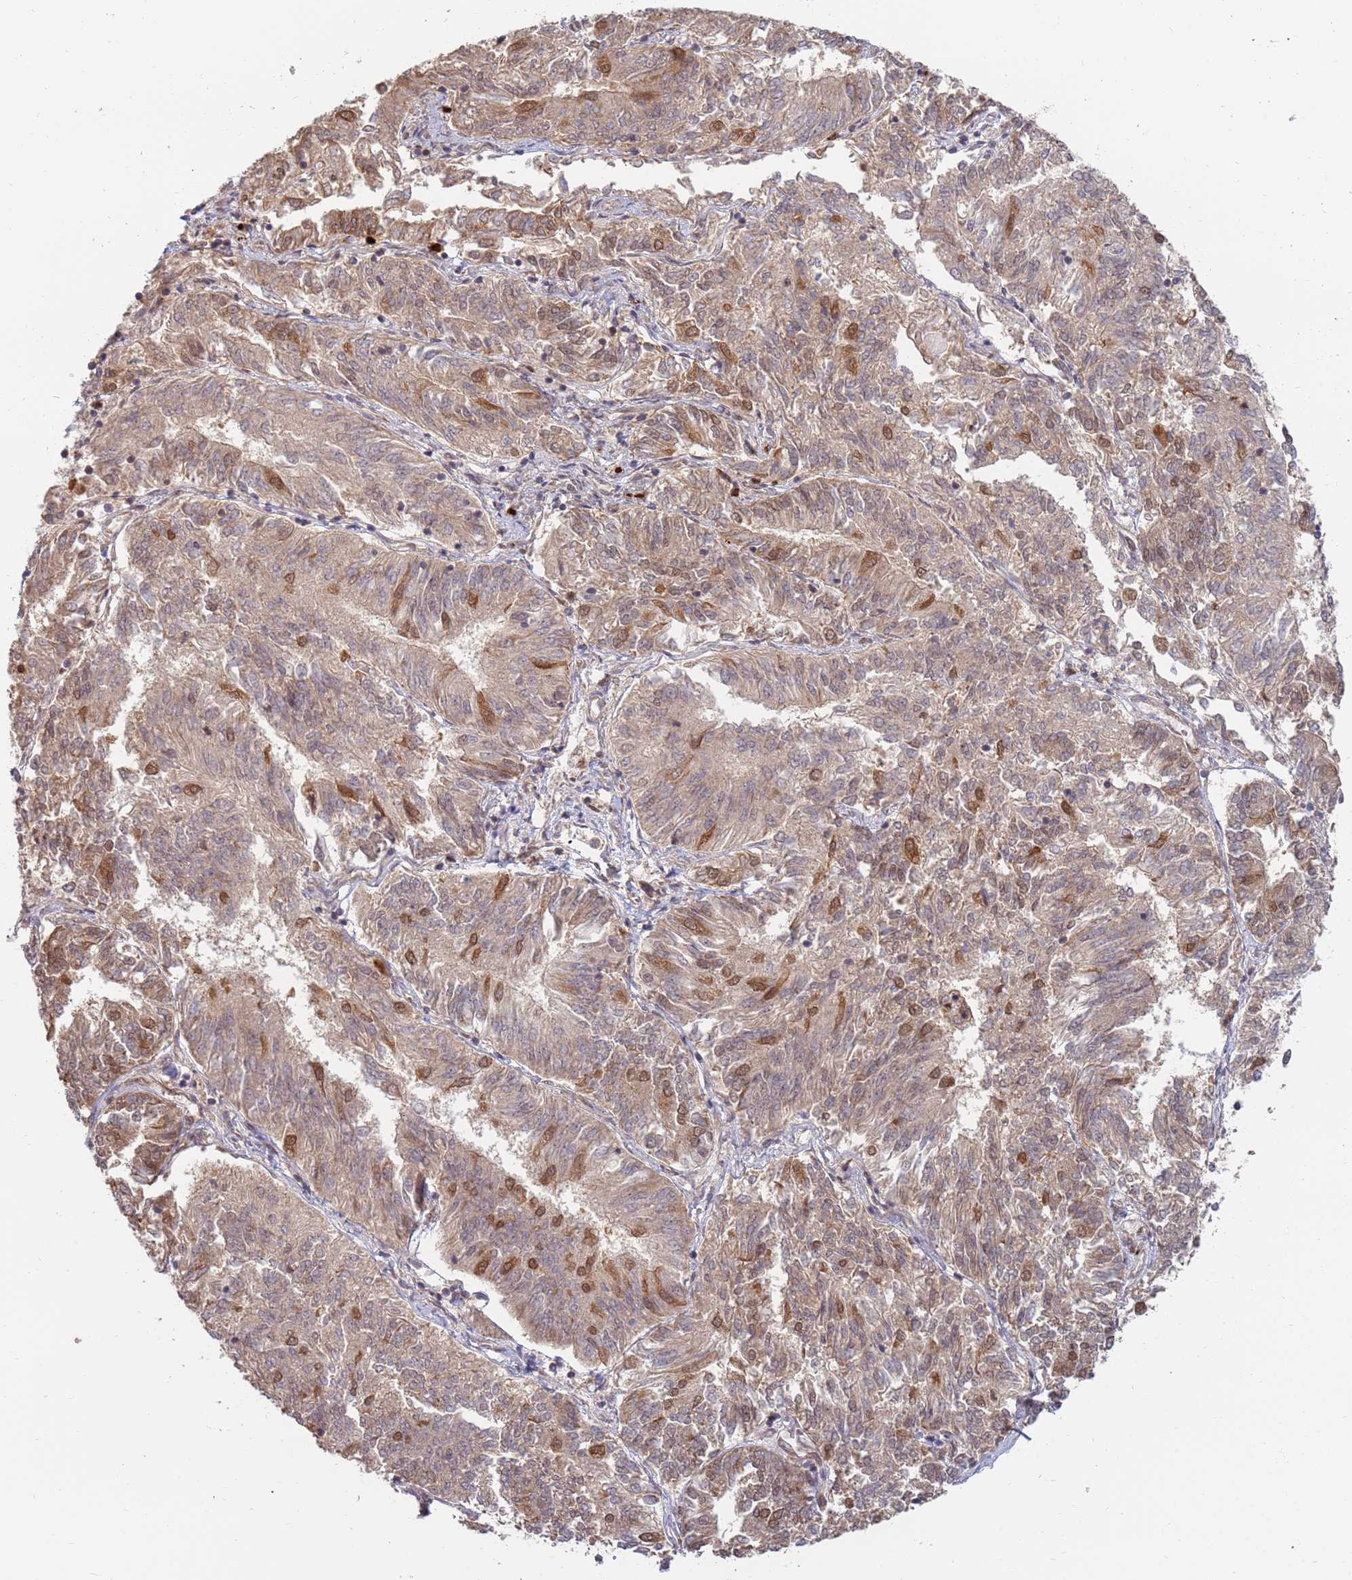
{"staining": {"intensity": "moderate", "quantity": "25%-75%", "location": "cytoplasmic/membranous,nuclear"}, "tissue": "endometrial cancer", "cell_type": "Tumor cells", "image_type": "cancer", "snomed": [{"axis": "morphology", "description": "Adenocarcinoma, NOS"}, {"axis": "topography", "description": "Endometrium"}], "caption": "Endometrial adenocarcinoma stained with a protein marker demonstrates moderate staining in tumor cells.", "gene": "CEP170", "patient": {"sex": "female", "age": 58}}